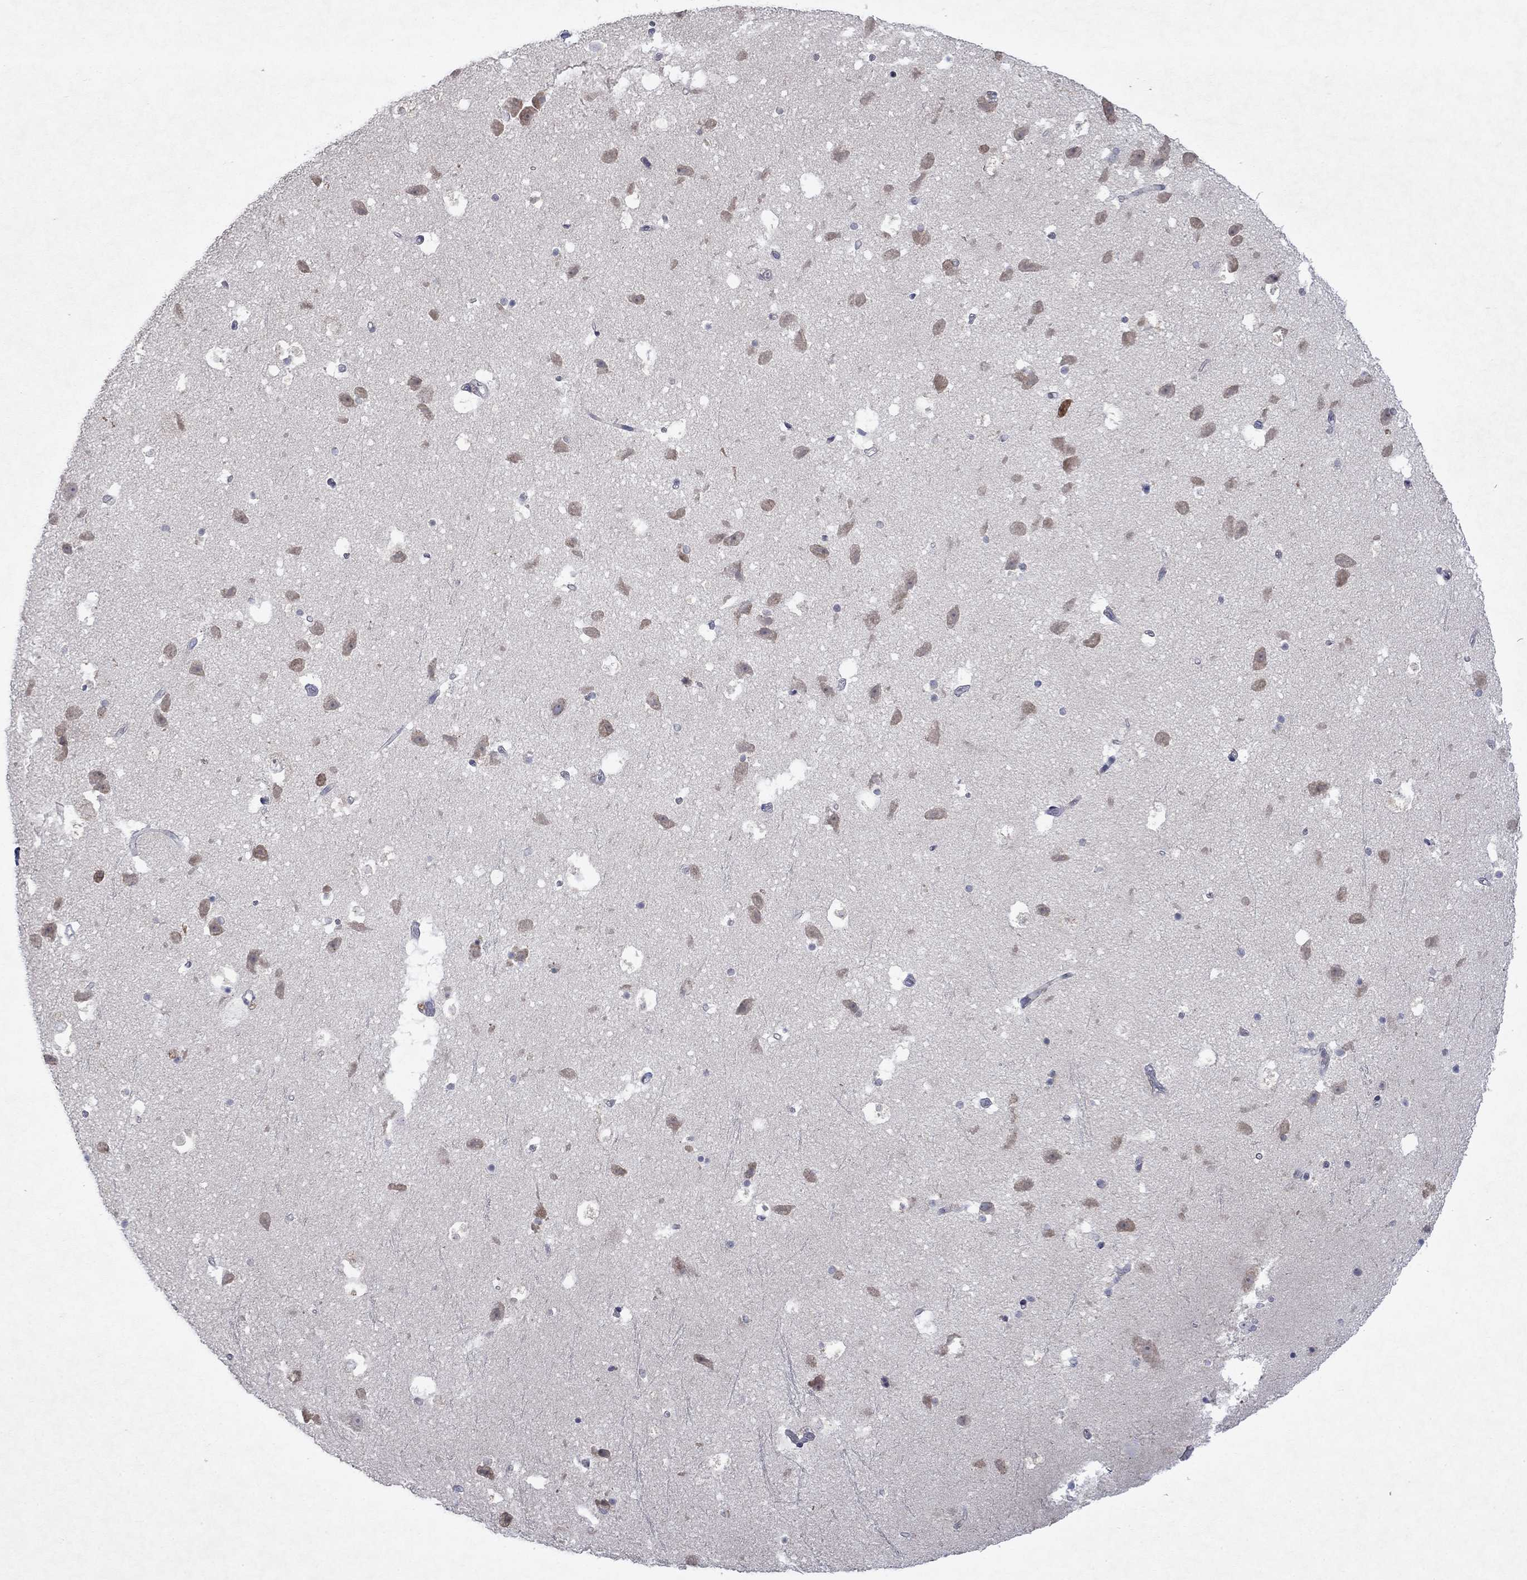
{"staining": {"intensity": "negative", "quantity": "none", "location": "none"}, "tissue": "hippocampus", "cell_type": "Glial cells", "image_type": "normal", "snomed": [{"axis": "morphology", "description": "Normal tissue, NOS"}, {"axis": "topography", "description": "Hippocampus"}], "caption": "The immunohistochemistry (IHC) photomicrograph has no significant expression in glial cells of hippocampus. Nuclei are stained in blue.", "gene": "TMEM97", "patient": {"sex": "male", "age": 51}}